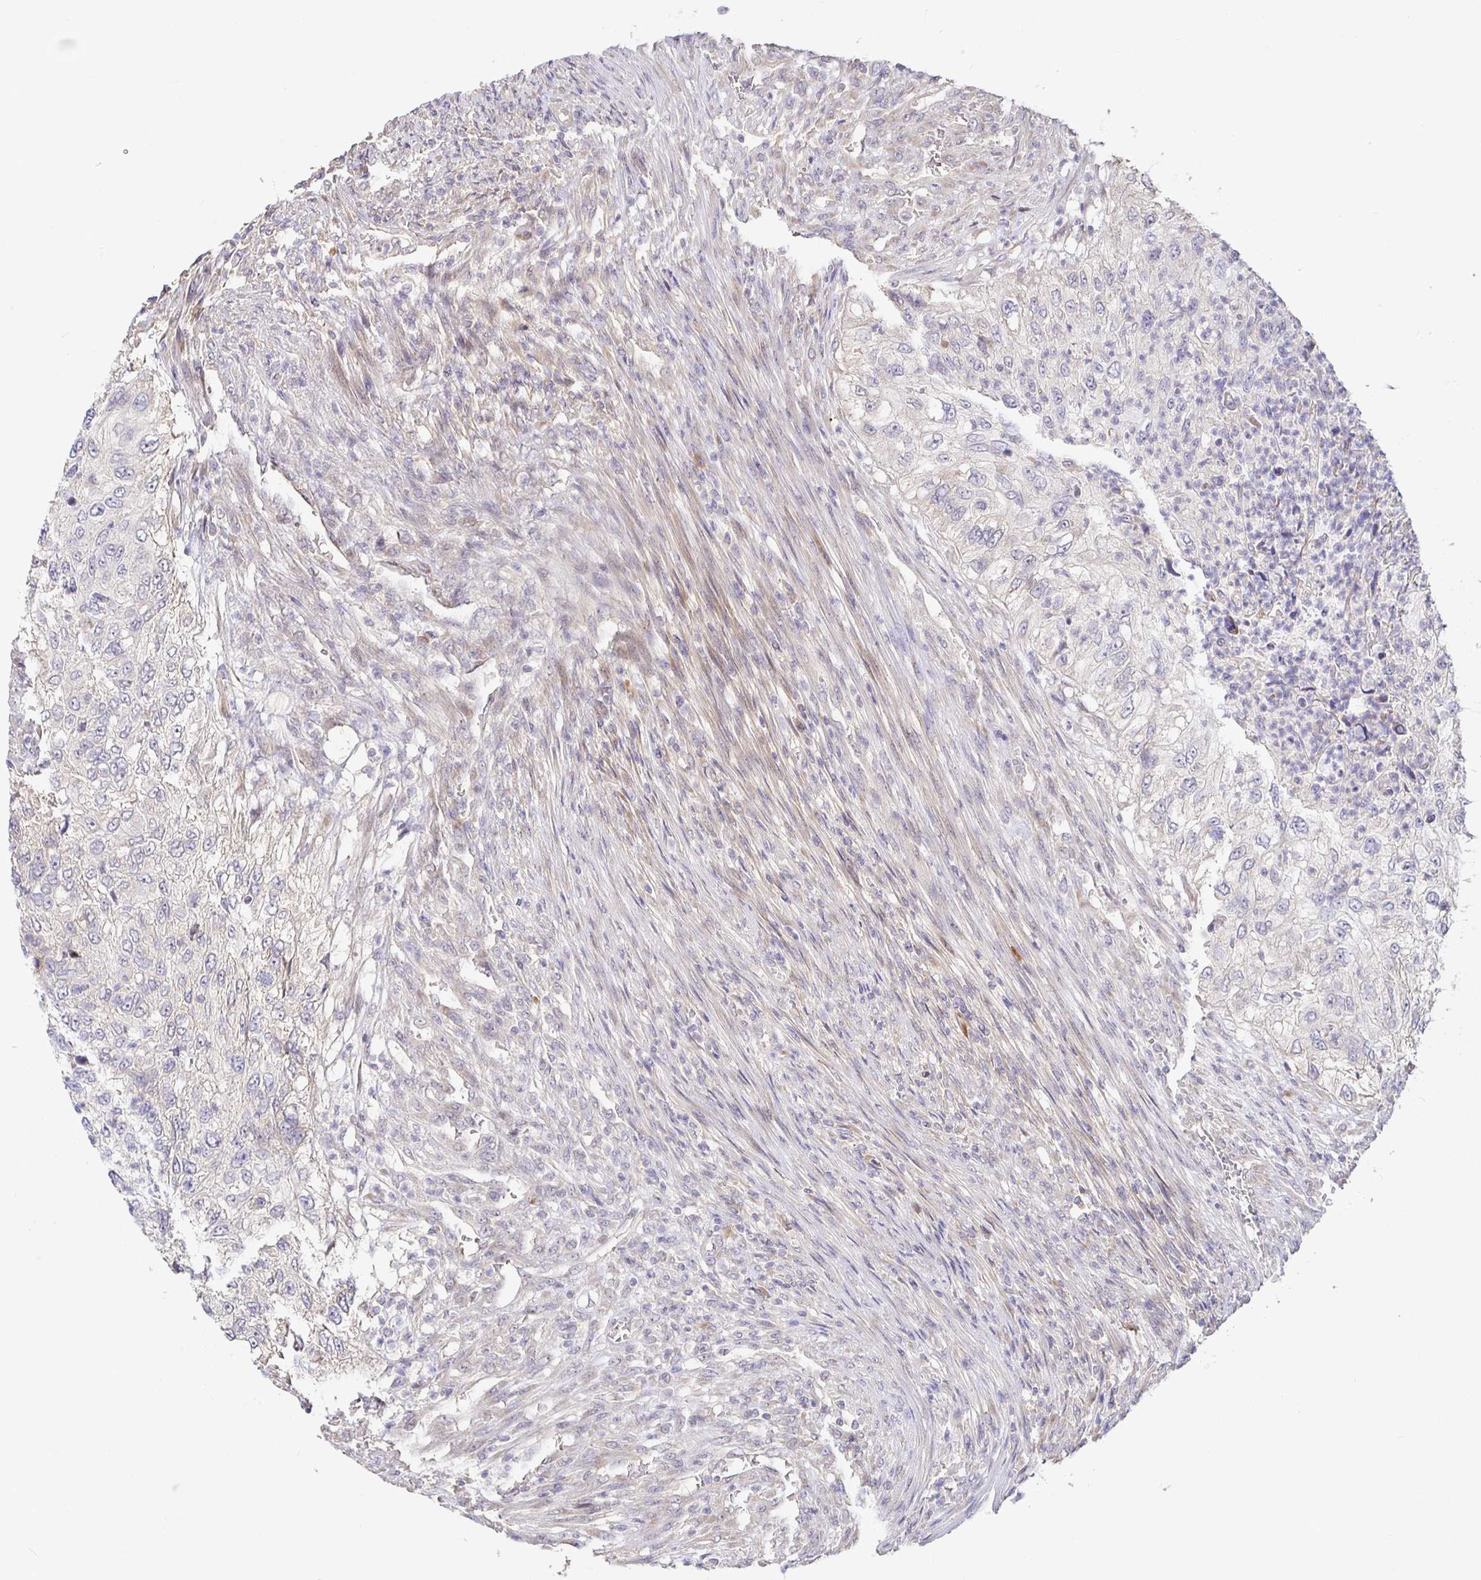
{"staining": {"intensity": "negative", "quantity": "none", "location": "none"}, "tissue": "urothelial cancer", "cell_type": "Tumor cells", "image_type": "cancer", "snomed": [{"axis": "morphology", "description": "Urothelial carcinoma, High grade"}, {"axis": "topography", "description": "Urinary bladder"}], "caption": "Human urothelial carcinoma (high-grade) stained for a protein using IHC displays no staining in tumor cells.", "gene": "ZDHHC11", "patient": {"sex": "female", "age": 60}}